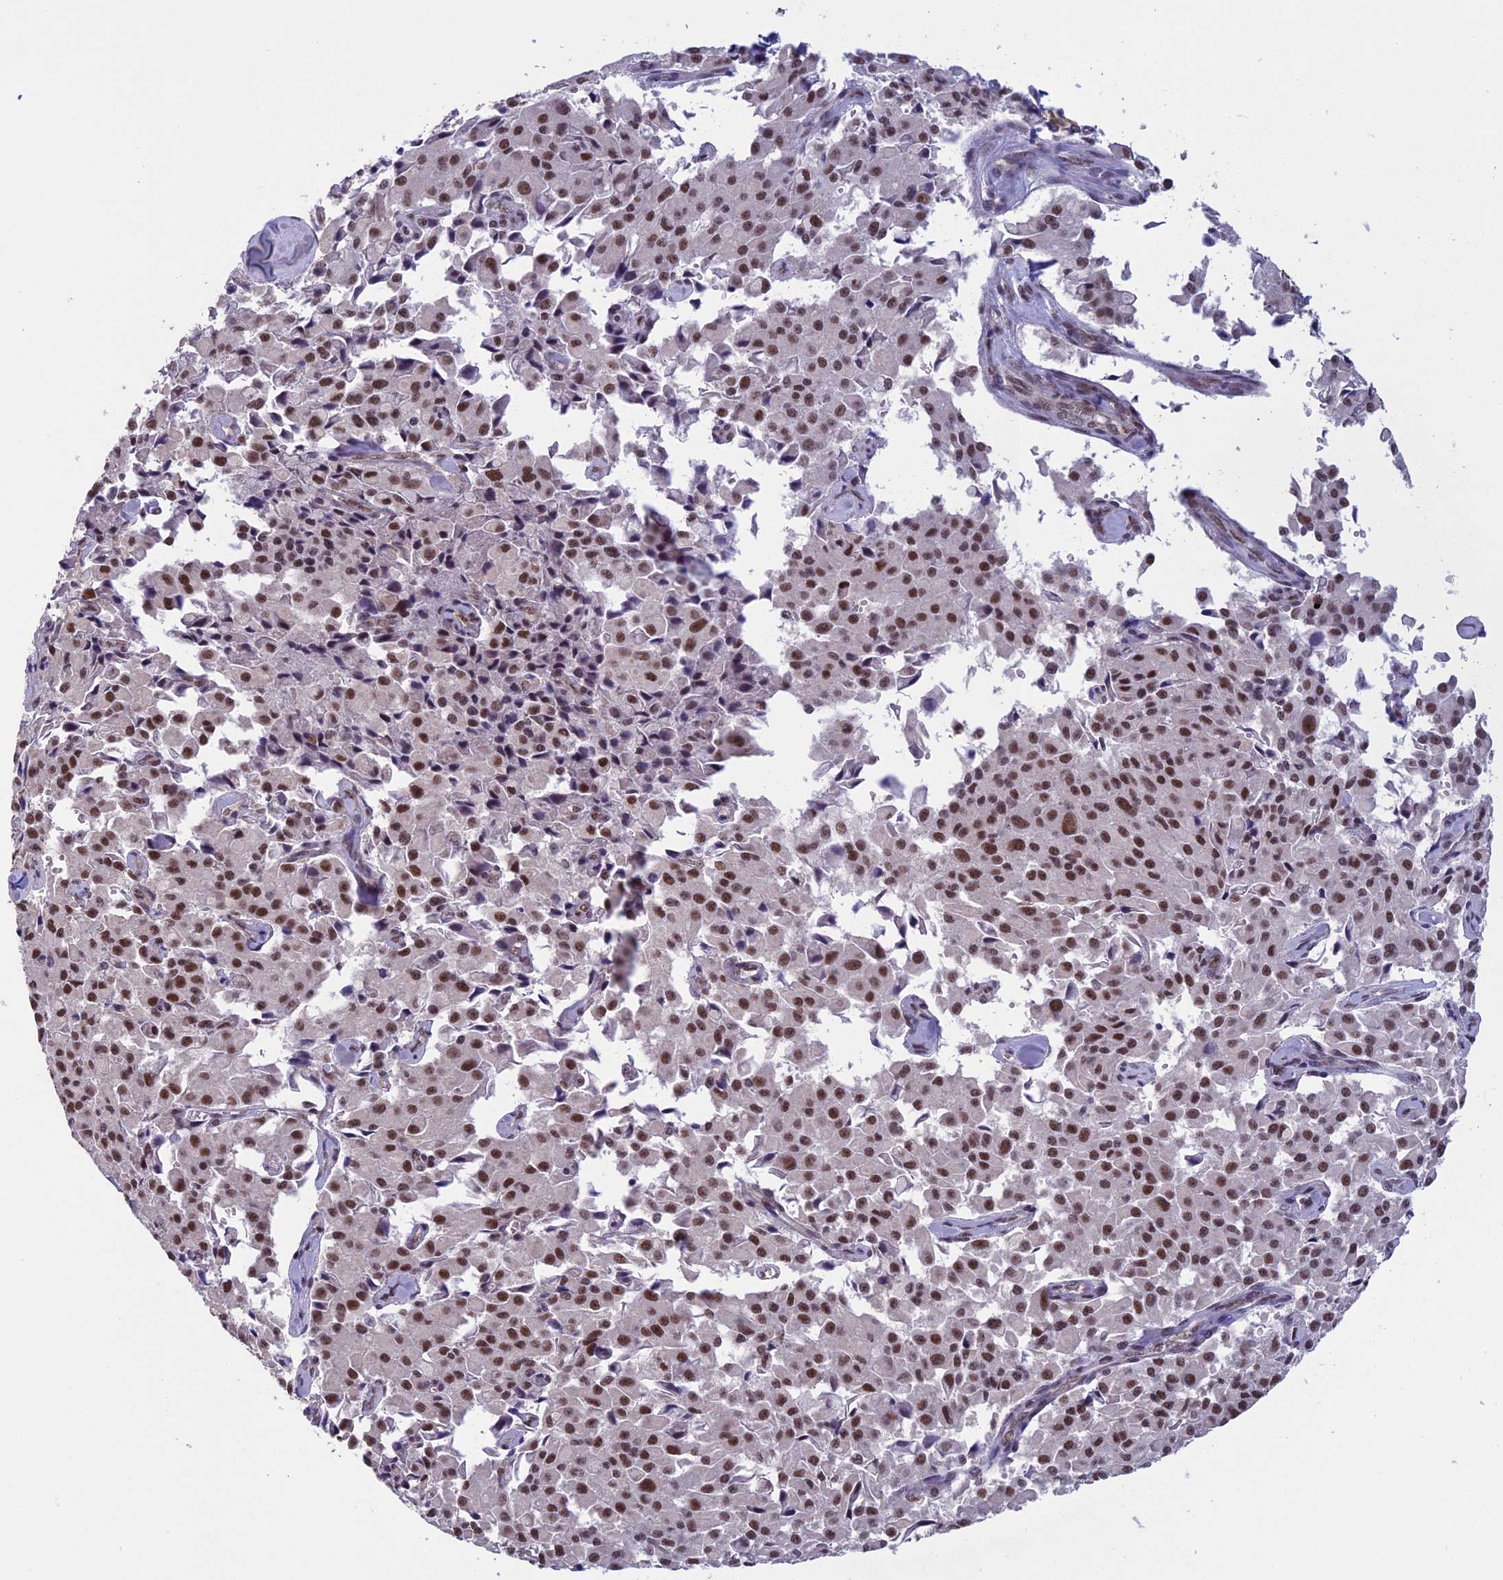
{"staining": {"intensity": "moderate", "quantity": ">75%", "location": "nuclear"}, "tissue": "pancreatic cancer", "cell_type": "Tumor cells", "image_type": "cancer", "snomed": [{"axis": "morphology", "description": "Adenocarcinoma, NOS"}, {"axis": "topography", "description": "Pancreas"}], "caption": "Immunohistochemistry (IHC) (DAB (3,3'-diaminobenzidine)) staining of human pancreatic cancer displays moderate nuclear protein staining in about >75% of tumor cells.", "gene": "RNF40", "patient": {"sex": "male", "age": 65}}